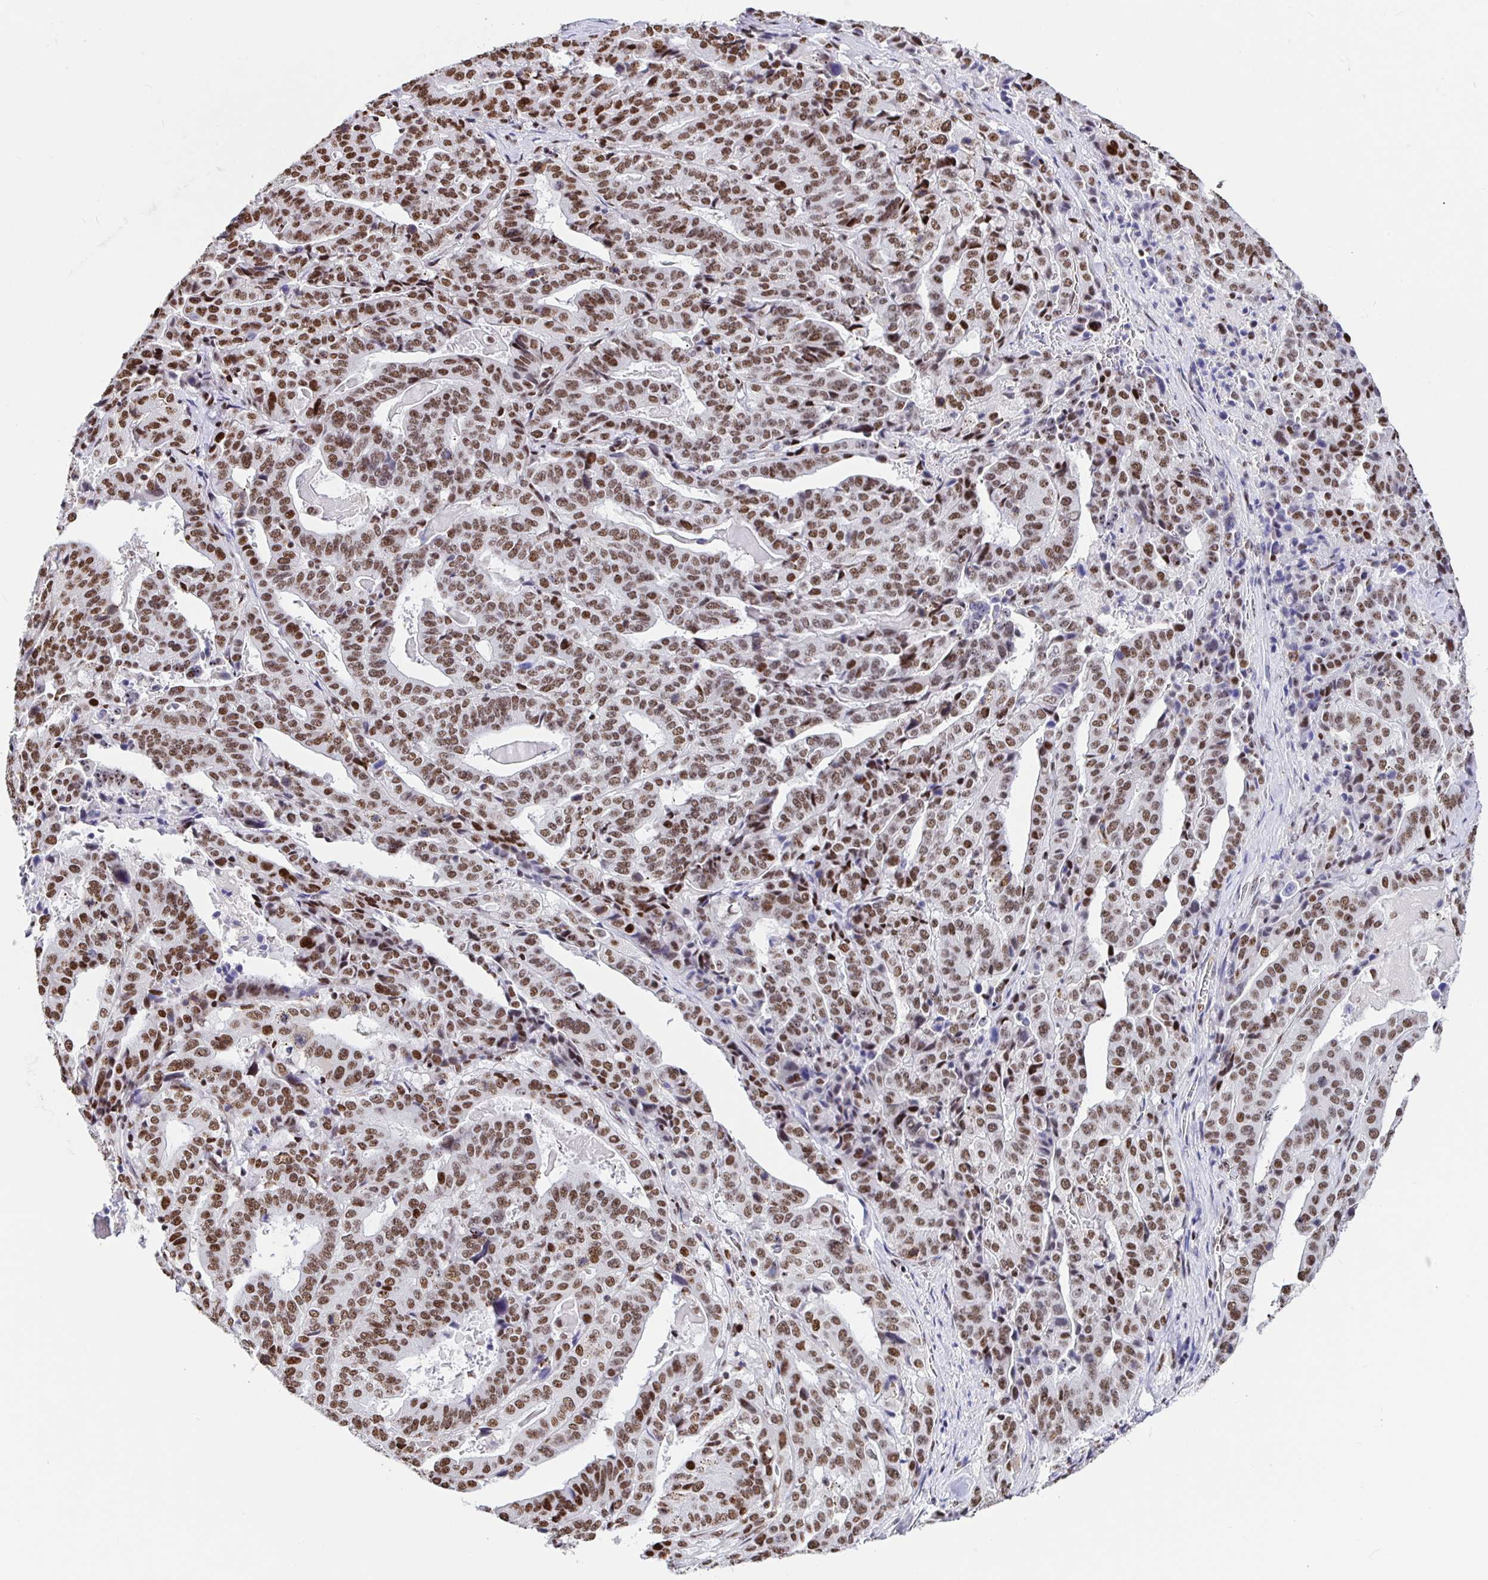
{"staining": {"intensity": "moderate", "quantity": ">75%", "location": "nuclear"}, "tissue": "stomach cancer", "cell_type": "Tumor cells", "image_type": "cancer", "snomed": [{"axis": "morphology", "description": "Adenocarcinoma, NOS"}, {"axis": "topography", "description": "Stomach"}], "caption": "Immunohistochemistry (DAB) staining of human stomach cancer (adenocarcinoma) displays moderate nuclear protein expression in about >75% of tumor cells.", "gene": "SETD5", "patient": {"sex": "male", "age": 48}}